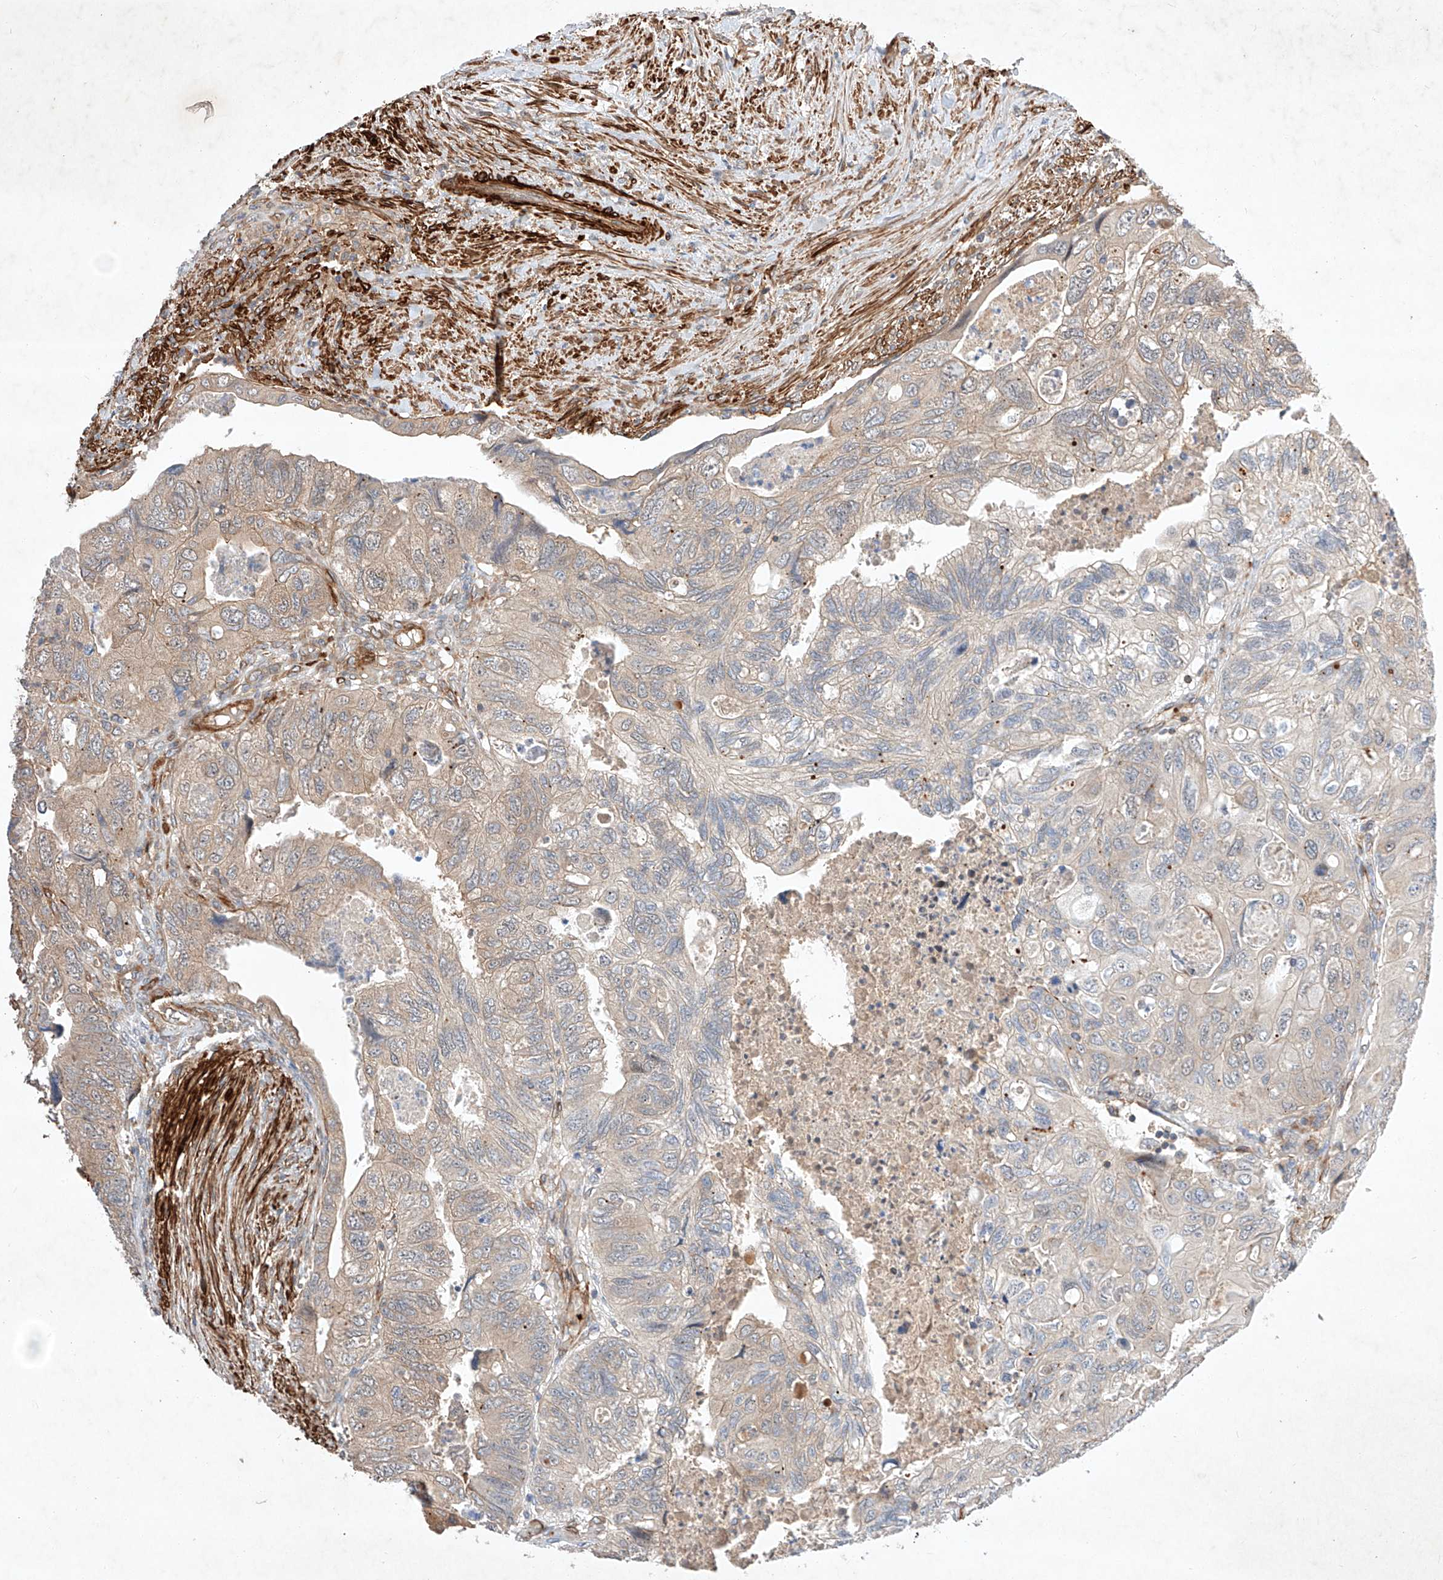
{"staining": {"intensity": "weak", "quantity": "25%-75%", "location": "cytoplasmic/membranous"}, "tissue": "colorectal cancer", "cell_type": "Tumor cells", "image_type": "cancer", "snomed": [{"axis": "morphology", "description": "Adenocarcinoma, NOS"}, {"axis": "topography", "description": "Rectum"}], "caption": "Colorectal cancer (adenocarcinoma) stained for a protein (brown) demonstrates weak cytoplasmic/membranous positive expression in about 25%-75% of tumor cells.", "gene": "ARHGAP33", "patient": {"sex": "male", "age": 63}}